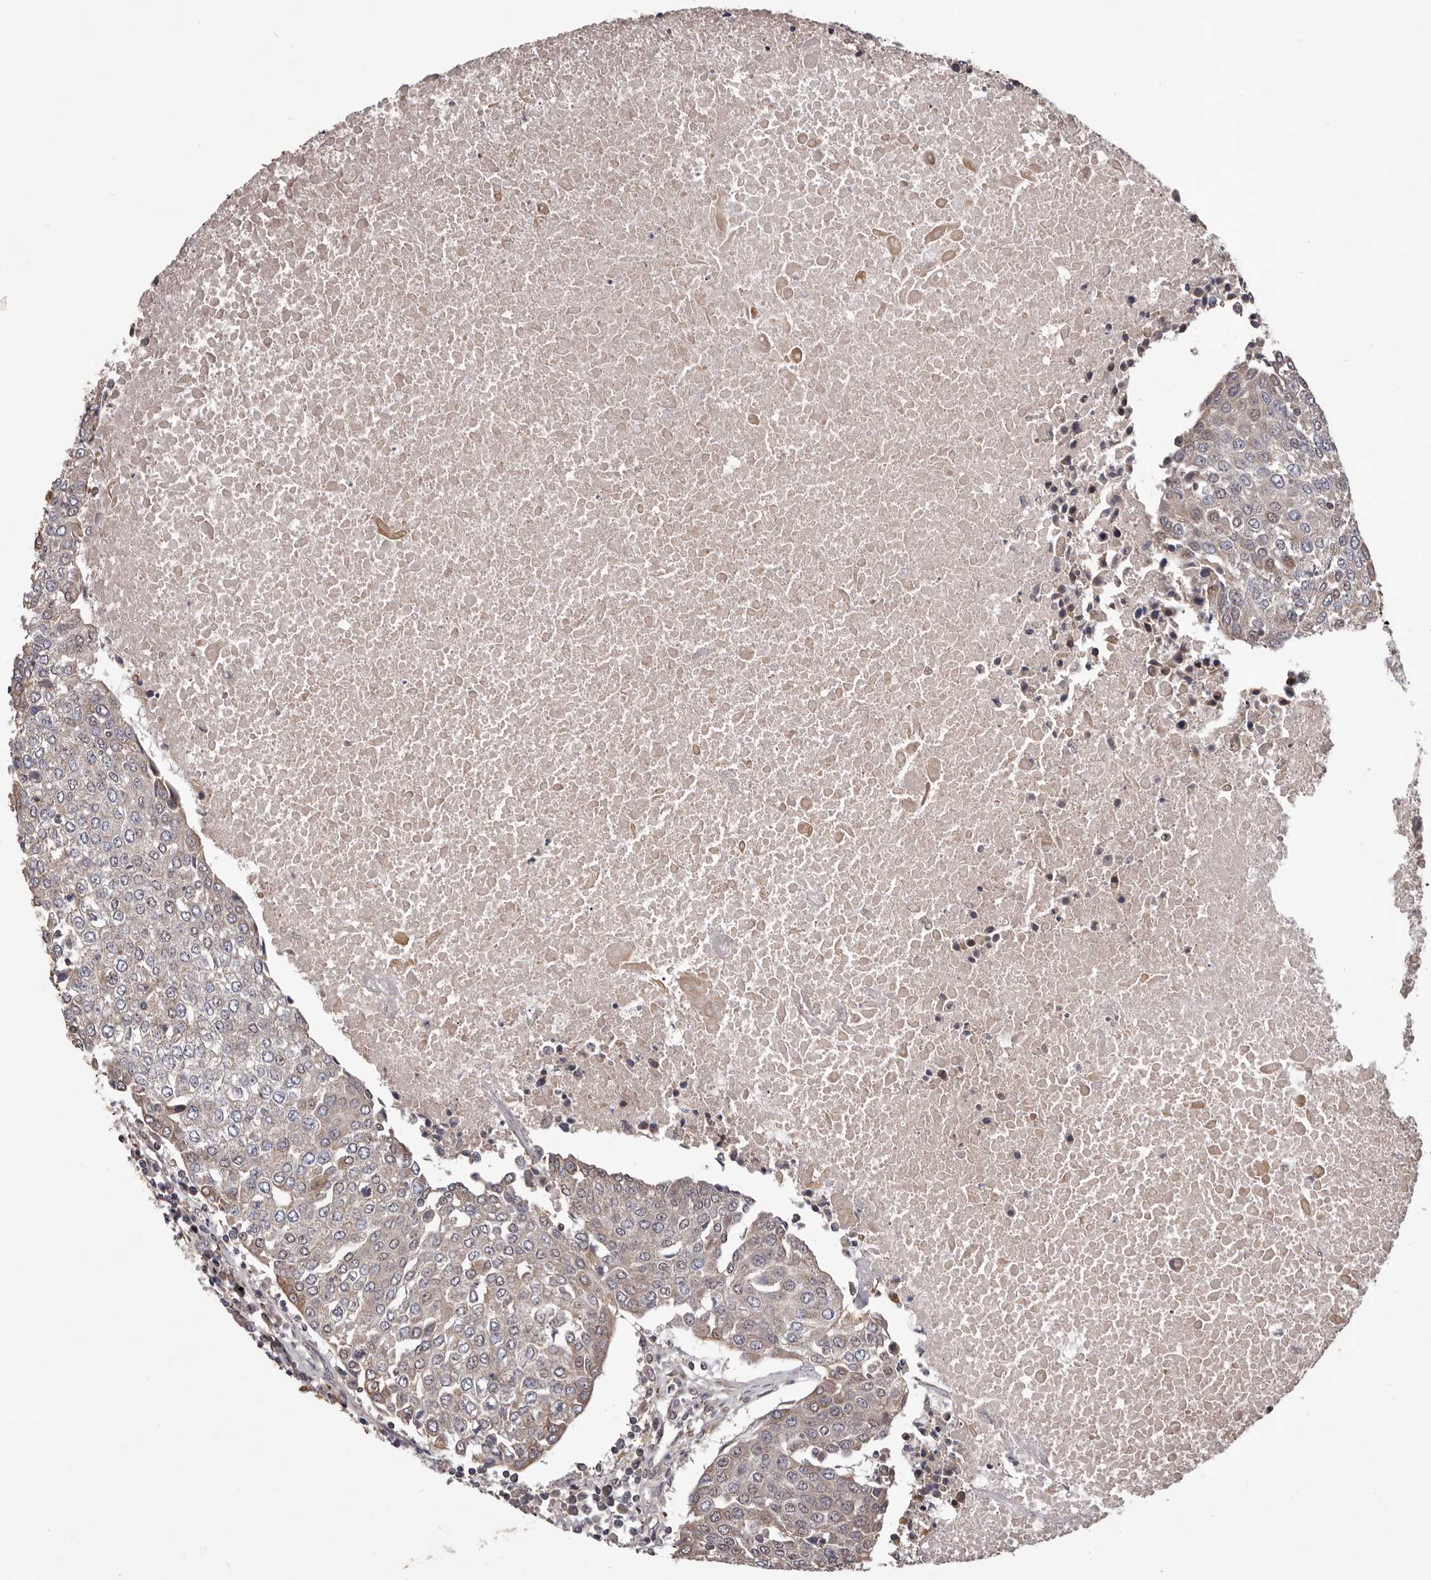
{"staining": {"intensity": "weak", "quantity": "<25%", "location": "cytoplasmic/membranous"}, "tissue": "urothelial cancer", "cell_type": "Tumor cells", "image_type": "cancer", "snomed": [{"axis": "morphology", "description": "Urothelial carcinoma, High grade"}, {"axis": "topography", "description": "Urinary bladder"}], "caption": "An immunohistochemistry (IHC) micrograph of high-grade urothelial carcinoma is shown. There is no staining in tumor cells of high-grade urothelial carcinoma. The staining was performed using DAB (3,3'-diaminobenzidine) to visualize the protein expression in brown, while the nuclei were stained in blue with hematoxylin (Magnification: 20x).", "gene": "CELF3", "patient": {"sex": "female", "age": 85}}